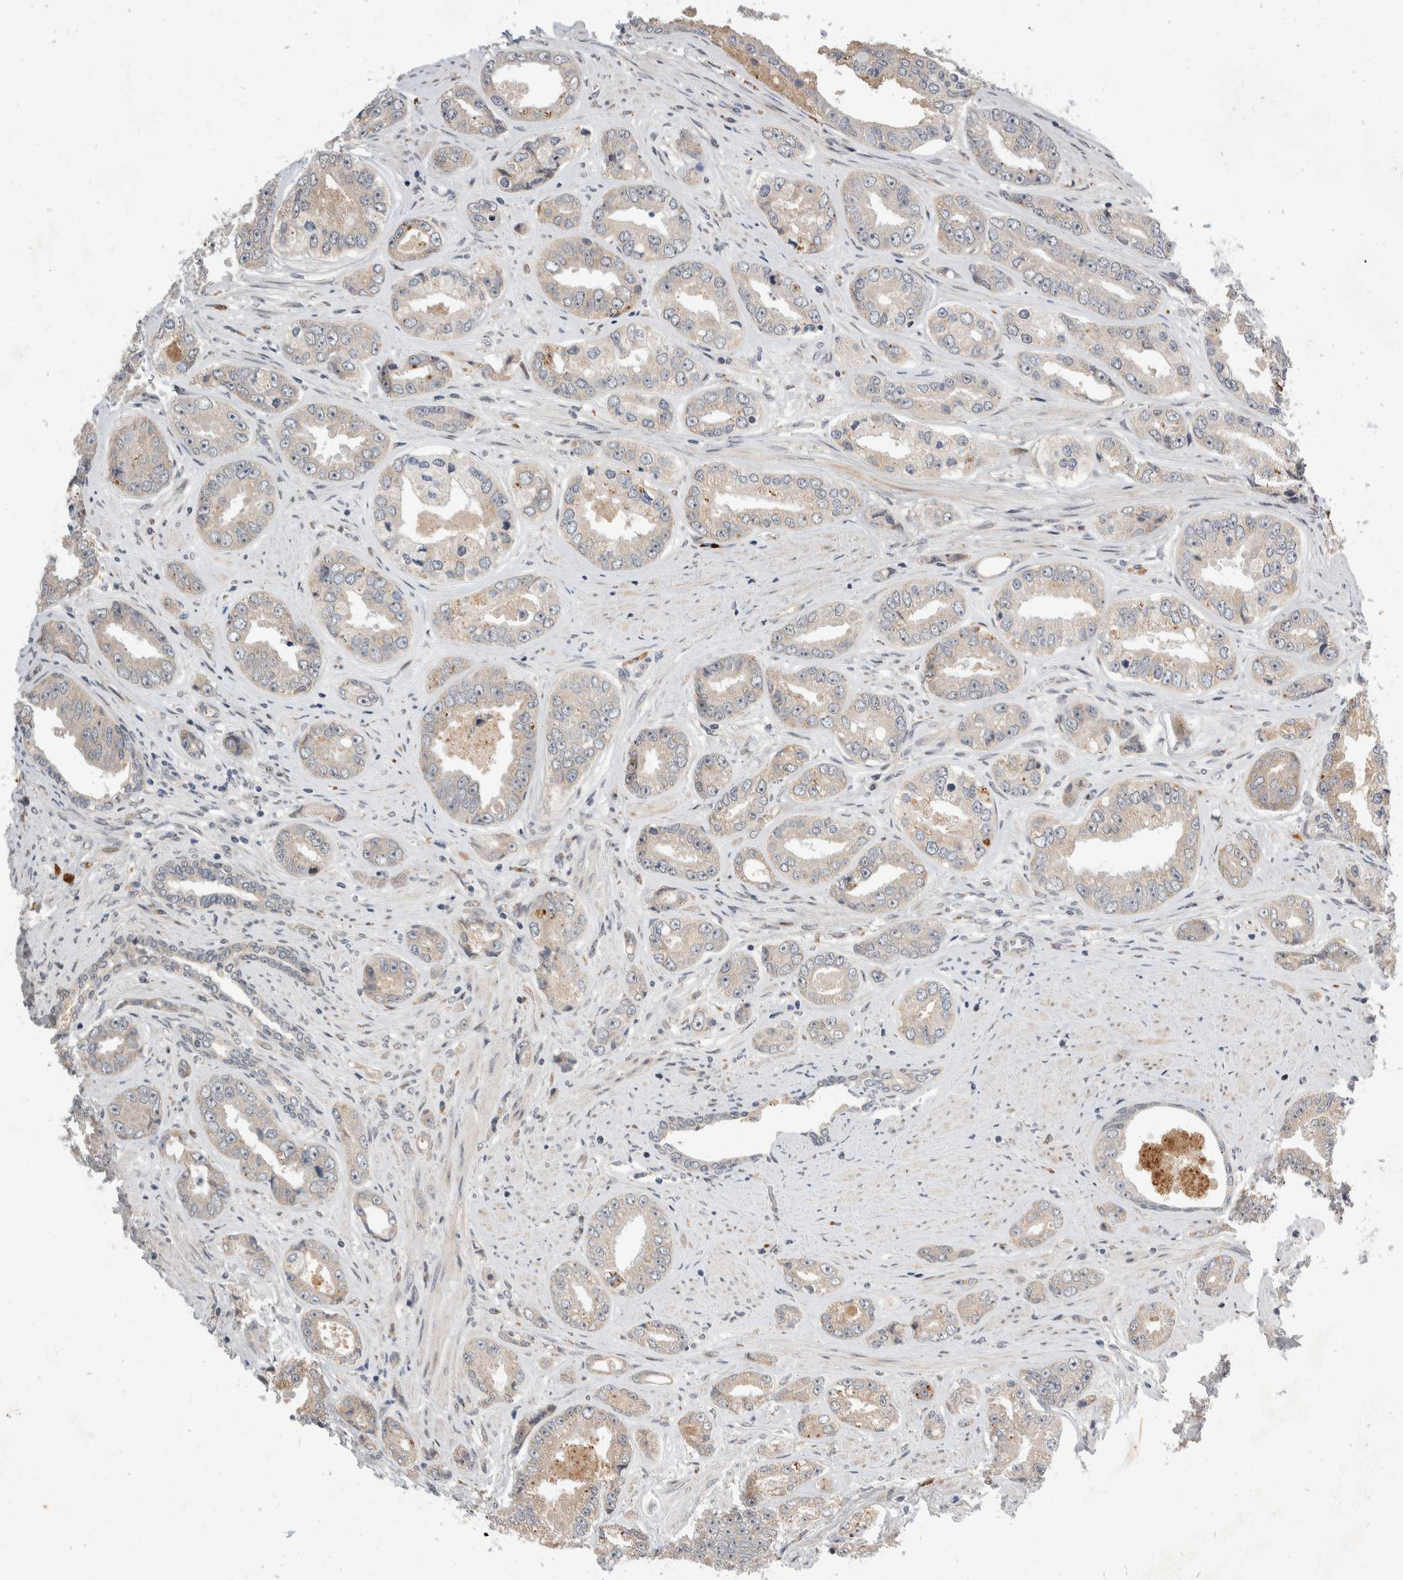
{"staining": {"intensity": "weak", "quantity": "25%-75%", "location": "cytoplasmic/membranous"}, "tissue": "prostate cancer", "cell_type": "Tumor cells", "image_type": "cancer", "snomed": [{"axis": "morphology", "description": "Adenocarcinoma, High grade"}, {"axis": "topography", "description": "Prostate"}], "caption": "DAB (3,3'-diaminobenzidine) immunohistochemical staining of human prostate cancer (adenocarcinoma (high-grade)) demonstrates weak cytoplasmic/membranous protein staining in approximately 25%-75% of tumor cells.", "gene": "ZNF703", "patient": {"sex": "male", "age": 61}}